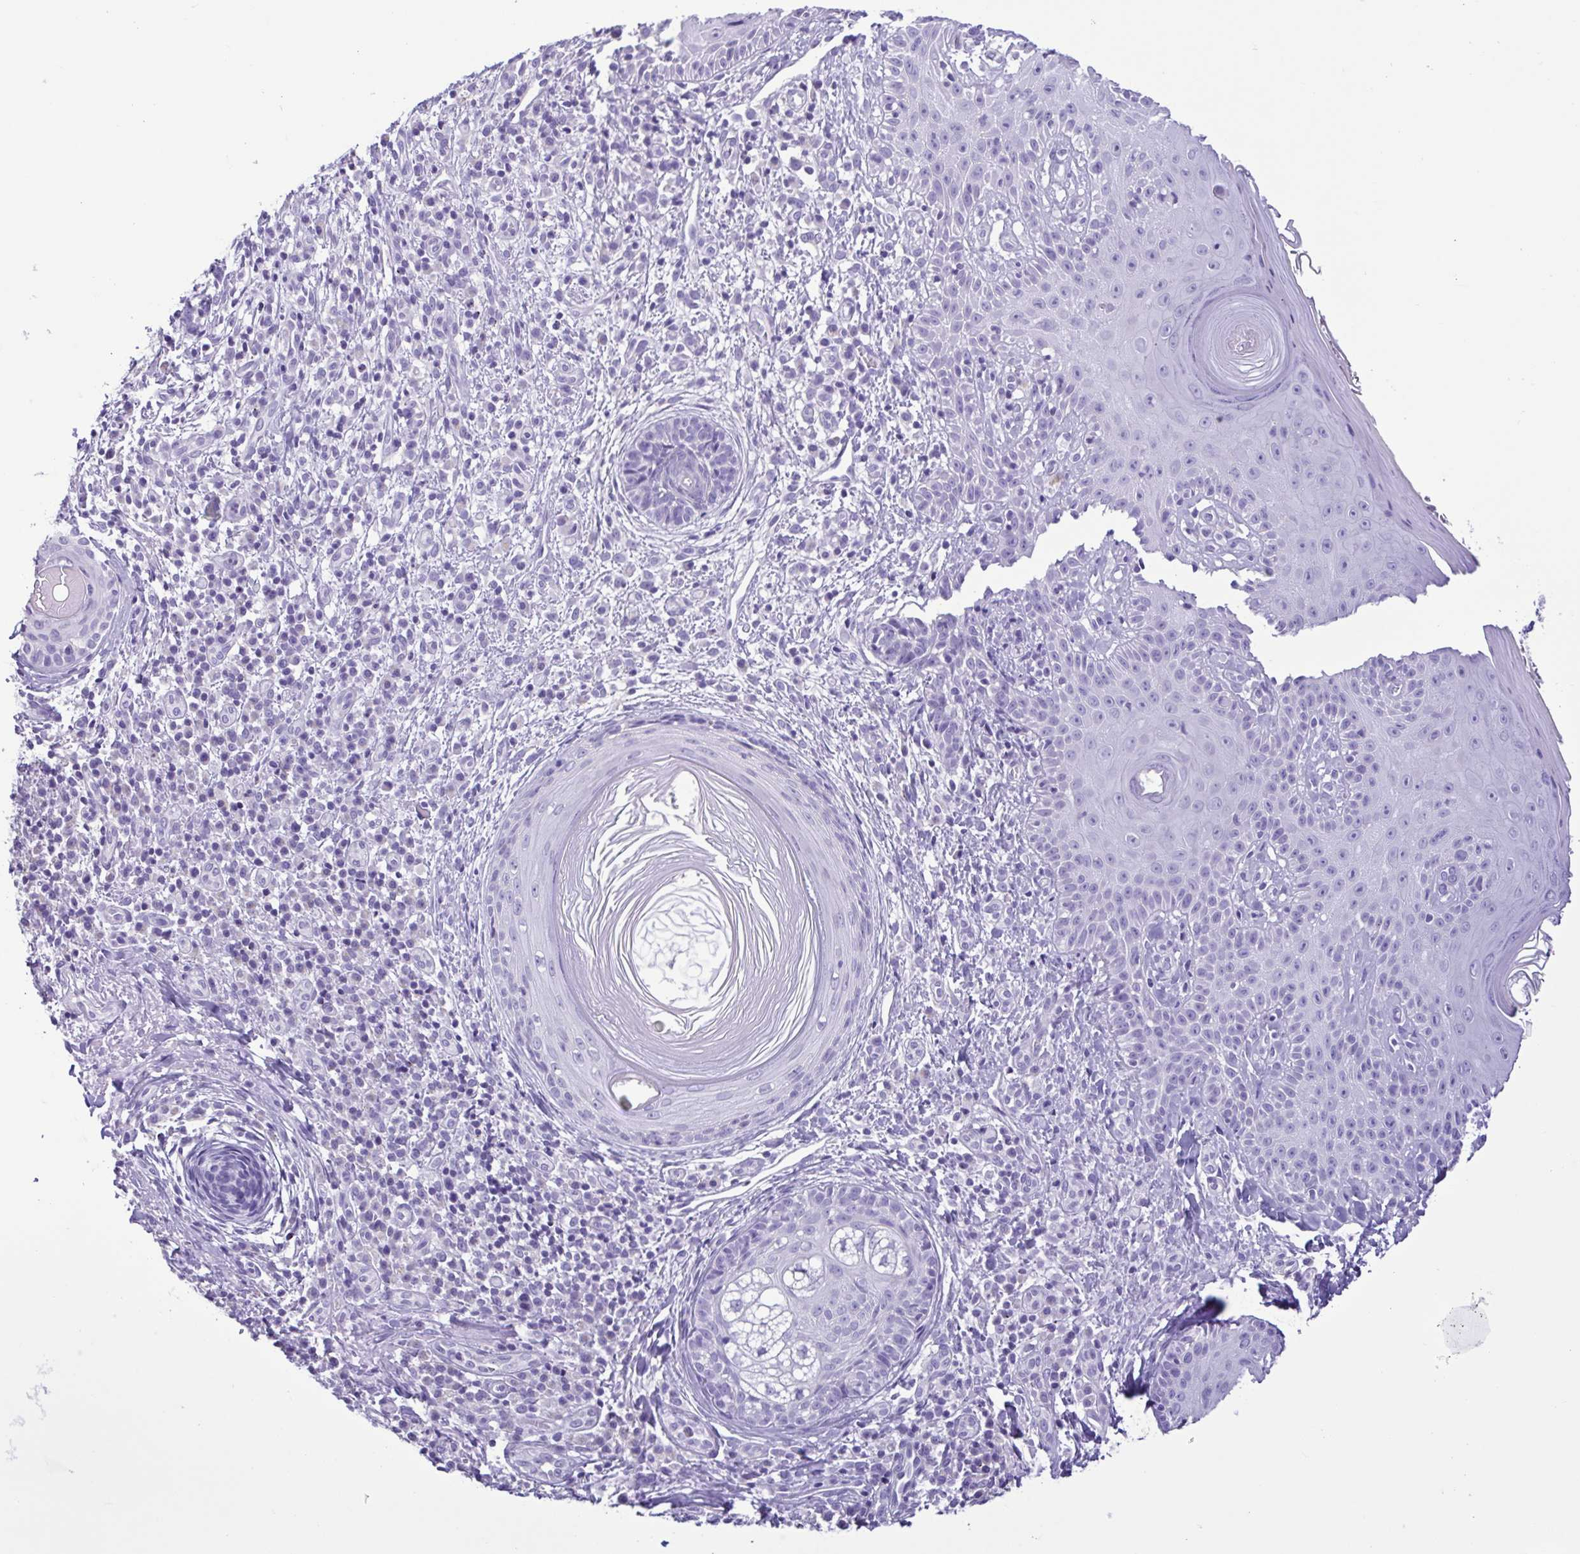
{"staining": {"intensity": "negative", "quantity": "none", "location": "none"}, "tissue": "skin cancer", "cell_type": "Tumor cells", "image_type": "cancer", "snomed": [{"axis": "morphology", "description": "Basal cell carcinoma"}, {"axis": "topography", "description": "Skin"}], "caption": "This is an IHC image of human skin cancer (basal cell carcinoma). There is no staining in tumor cells.", "gene": "CBY2", "patient": {"sex": "male", "age": 65}}